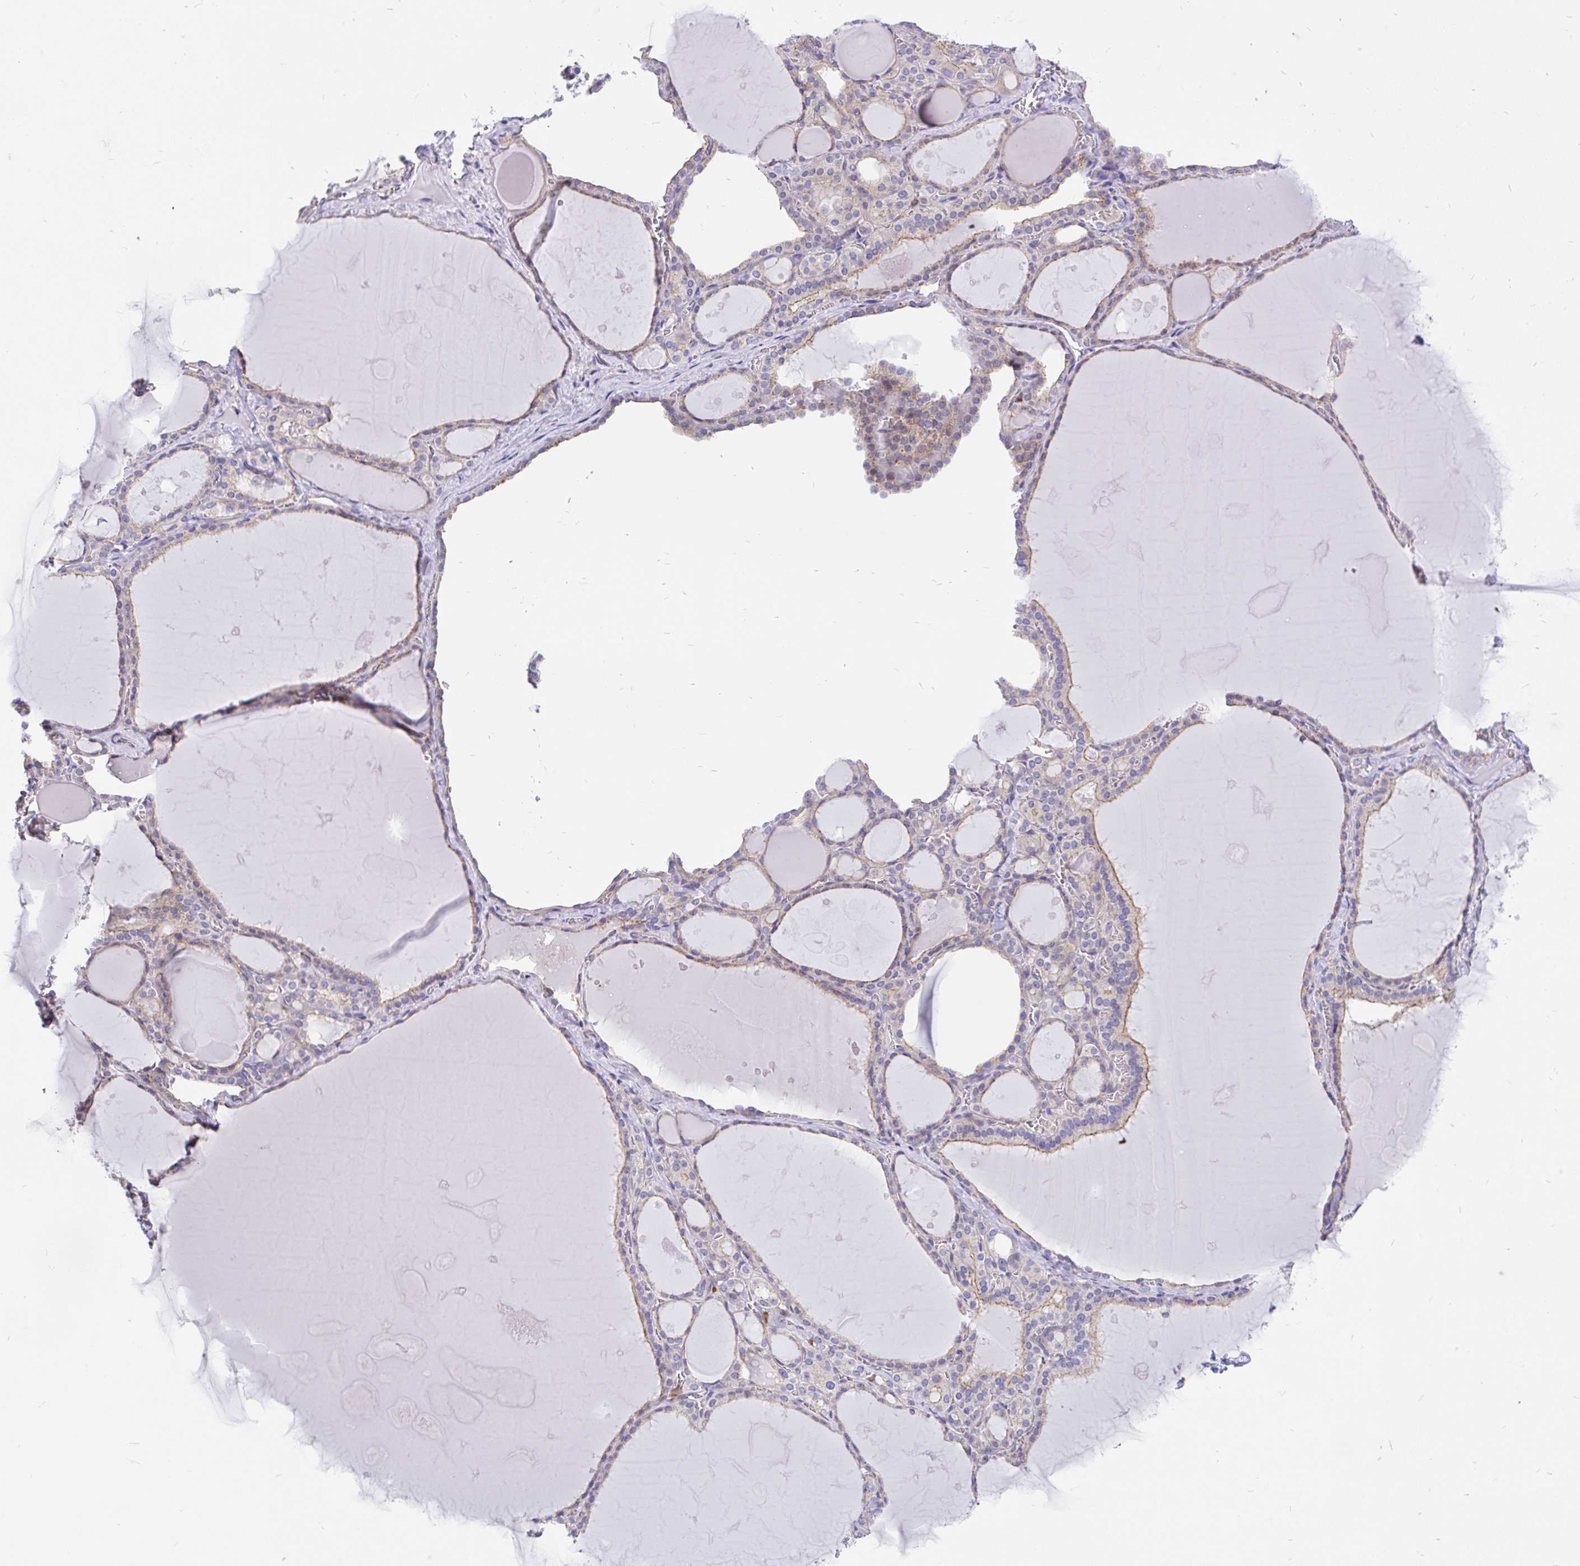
{"staining": {"intensity": "weak", "quantity": "25%-75%", "location": "cytoplasmic/membranous"}, "tissue": "thyroid gland", "cell_type": "Glandular cells", "image_type": "normal", "snomed": [{"axis": "morphology", "description": "Normal tissue, NOS"}, {"axis": "topography", "description": "Thyroid gland"}], "caption": "Approximately 25%-75% of glandular cells in unremarkable human thyroid gland reveal weak cytoplasmic/membranous protein positivity as visualized by brown immunohistochemical staining.", "gene": "LRRC26", "patient": {"sex": "male", "age": 56}}